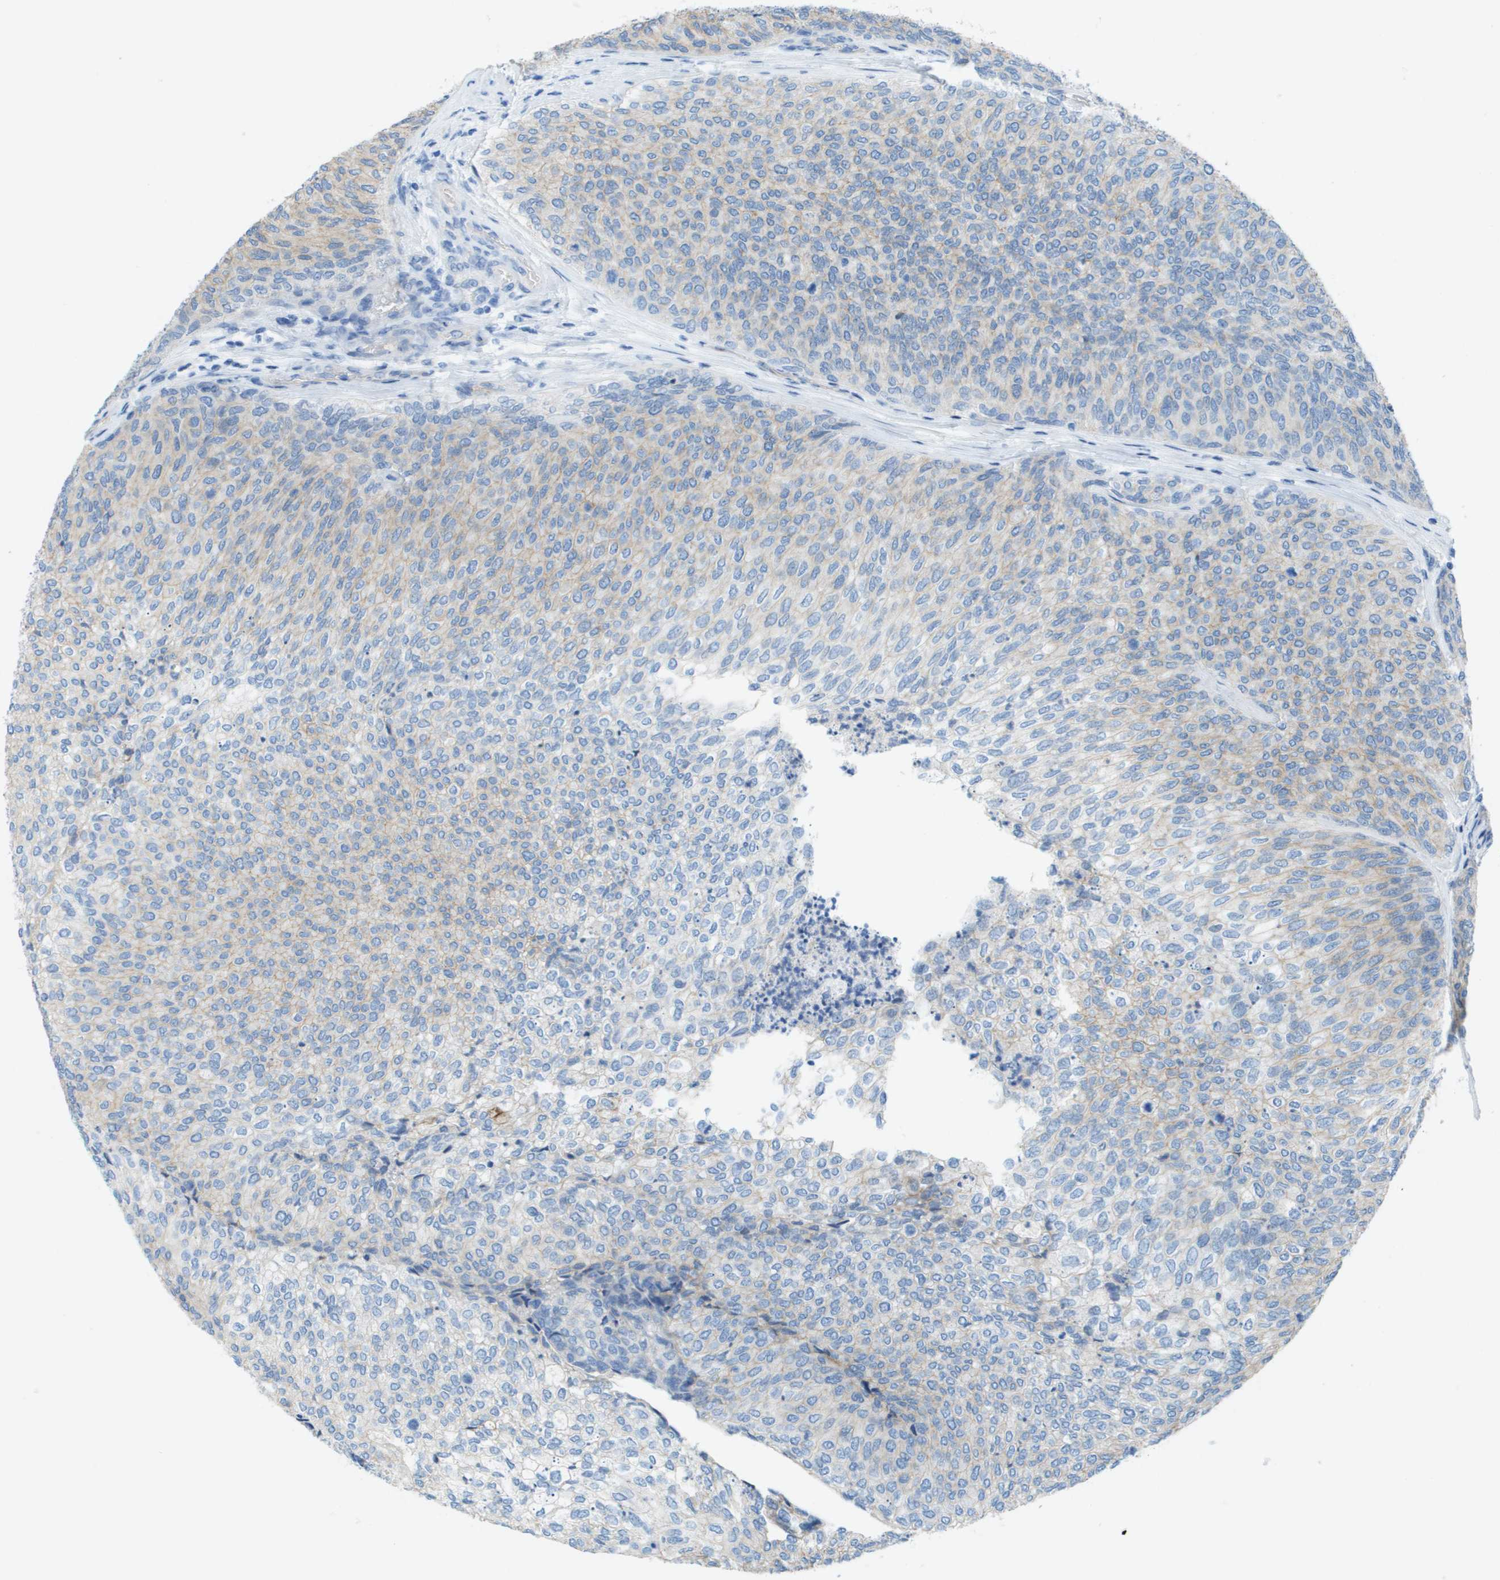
{"staining": {"intensity": "weak", "quantity": "<25%", "location": "cytoplasmic/membranous"}, "tissue": "urothelial cancer", "cell_type": "Tumor cells", "image_type": "cancer", "snomed": [{"axis": "morphology", "description": "Urothelial carcinoma, Low grade"}, {"axis": "topography", "description": "Urinary bladder"}], "caption": "A high-resolution histopathology image shows IHC staining of low-grade urothelial carcinoma, which displays no significant expression in tumor cells. (Stains: DAB (3,3'-diaminobenzidine) immunohistochemistry (IHC) with hematoxylin counter stain, Microscopy: brightfield microscopy at high magnification).", "gene": "CD46", "patient": {"sex": "female", "age": 79}}